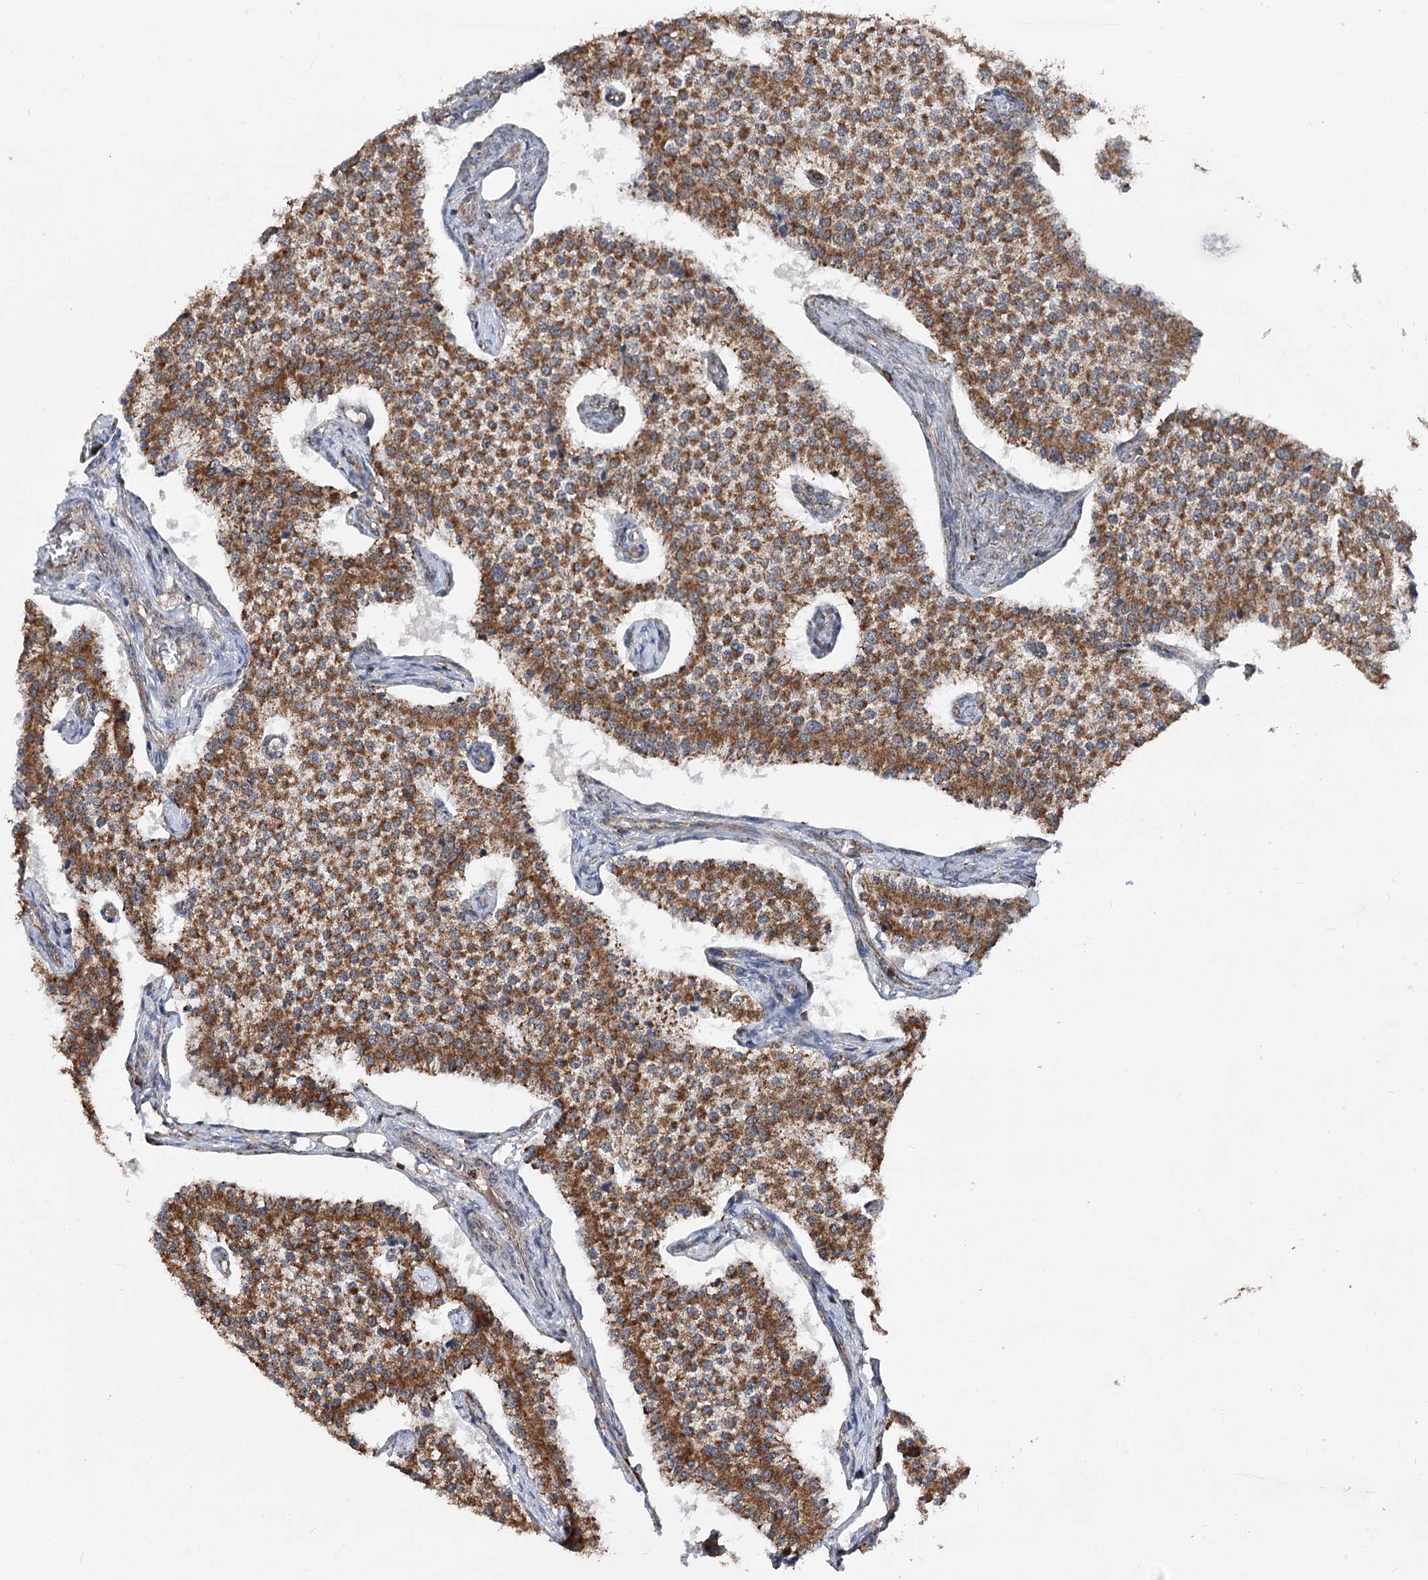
{"staining": {"intensity": "moderate", "quantity": ">75%", "location": "cytoplasmic/membranous"}, "tissue": "carcinoid", "cell_type": "Tumor cells", "image_type": "cancer", "snomed": [{"axis": "morphology", "description": "Carcinoid, malignant, NOS"}, {"axis": "topography", "description": "Colon"}], "caption": "DAB (3,3'-diaminobenzidine) immunohistochemical staining of human malignant carcinoid displays moderate cytoplasmic/membranous protein expression in about >75% of tumor cells.", "gene": "FGFR1OP2", "patient": {"sex": "female", "age": 52}}